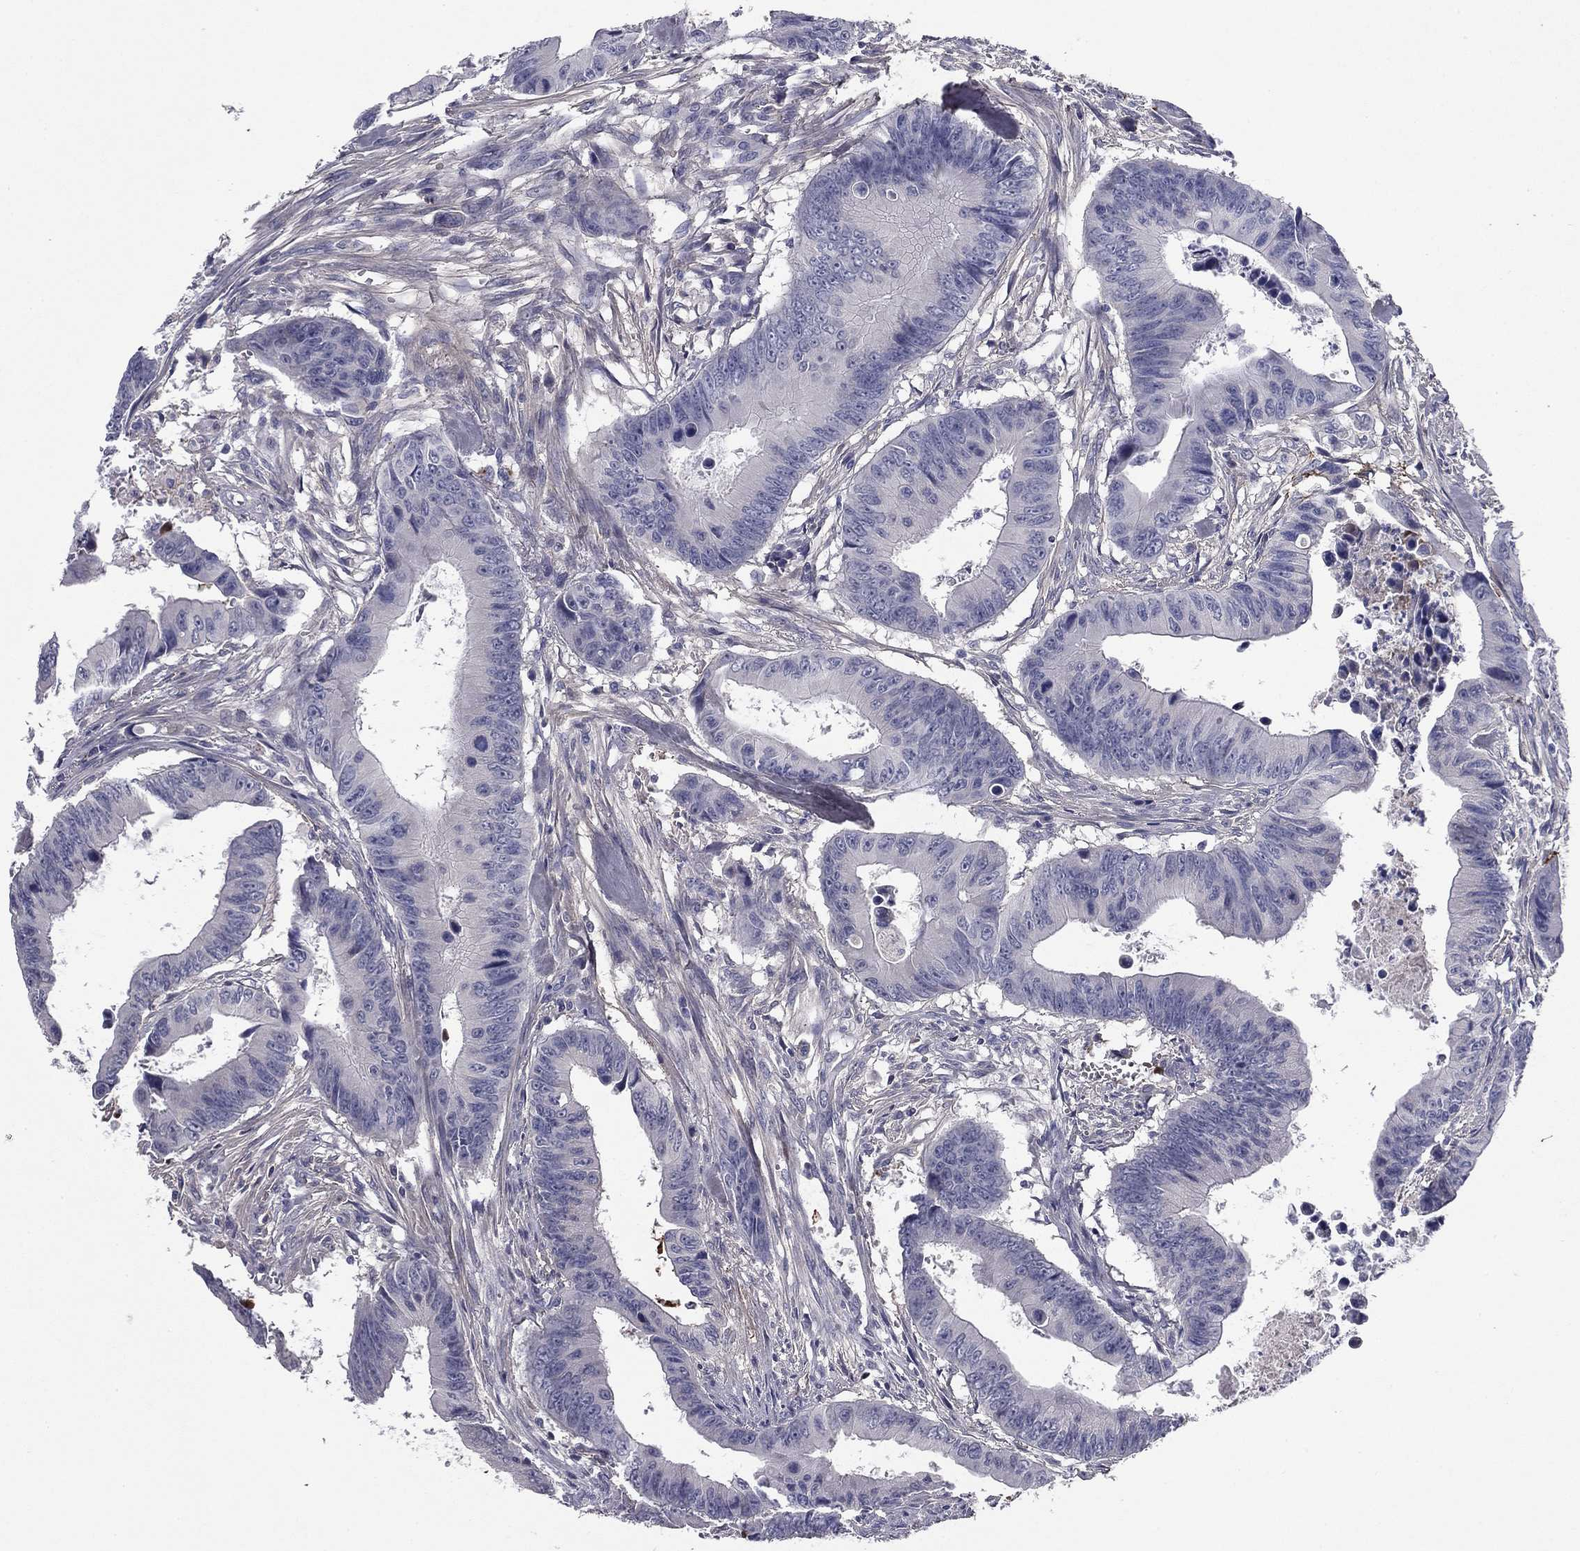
{"staining": {"intensity": "negative", "quantity": "none", "location": "none"}, "tissue": "colorectal cancer", "cell_type": "Tumor cells", "image_type": "cancer", "snomed": [{"axis": "morphology", "description": "Adenocarcinoma, NOS"}, {"axis": "topography", "description": "Colon"}], "caption": "High magnification brightfield microscopy of colorectal cancer stained with DAB (3,3'-diaminobenzidine) (brown) and counterstained with hematoxylin (blue): tumor cells show no significant staining.", "gene": "COL2A1", "patient": {"sex": "female", "age": 87}}